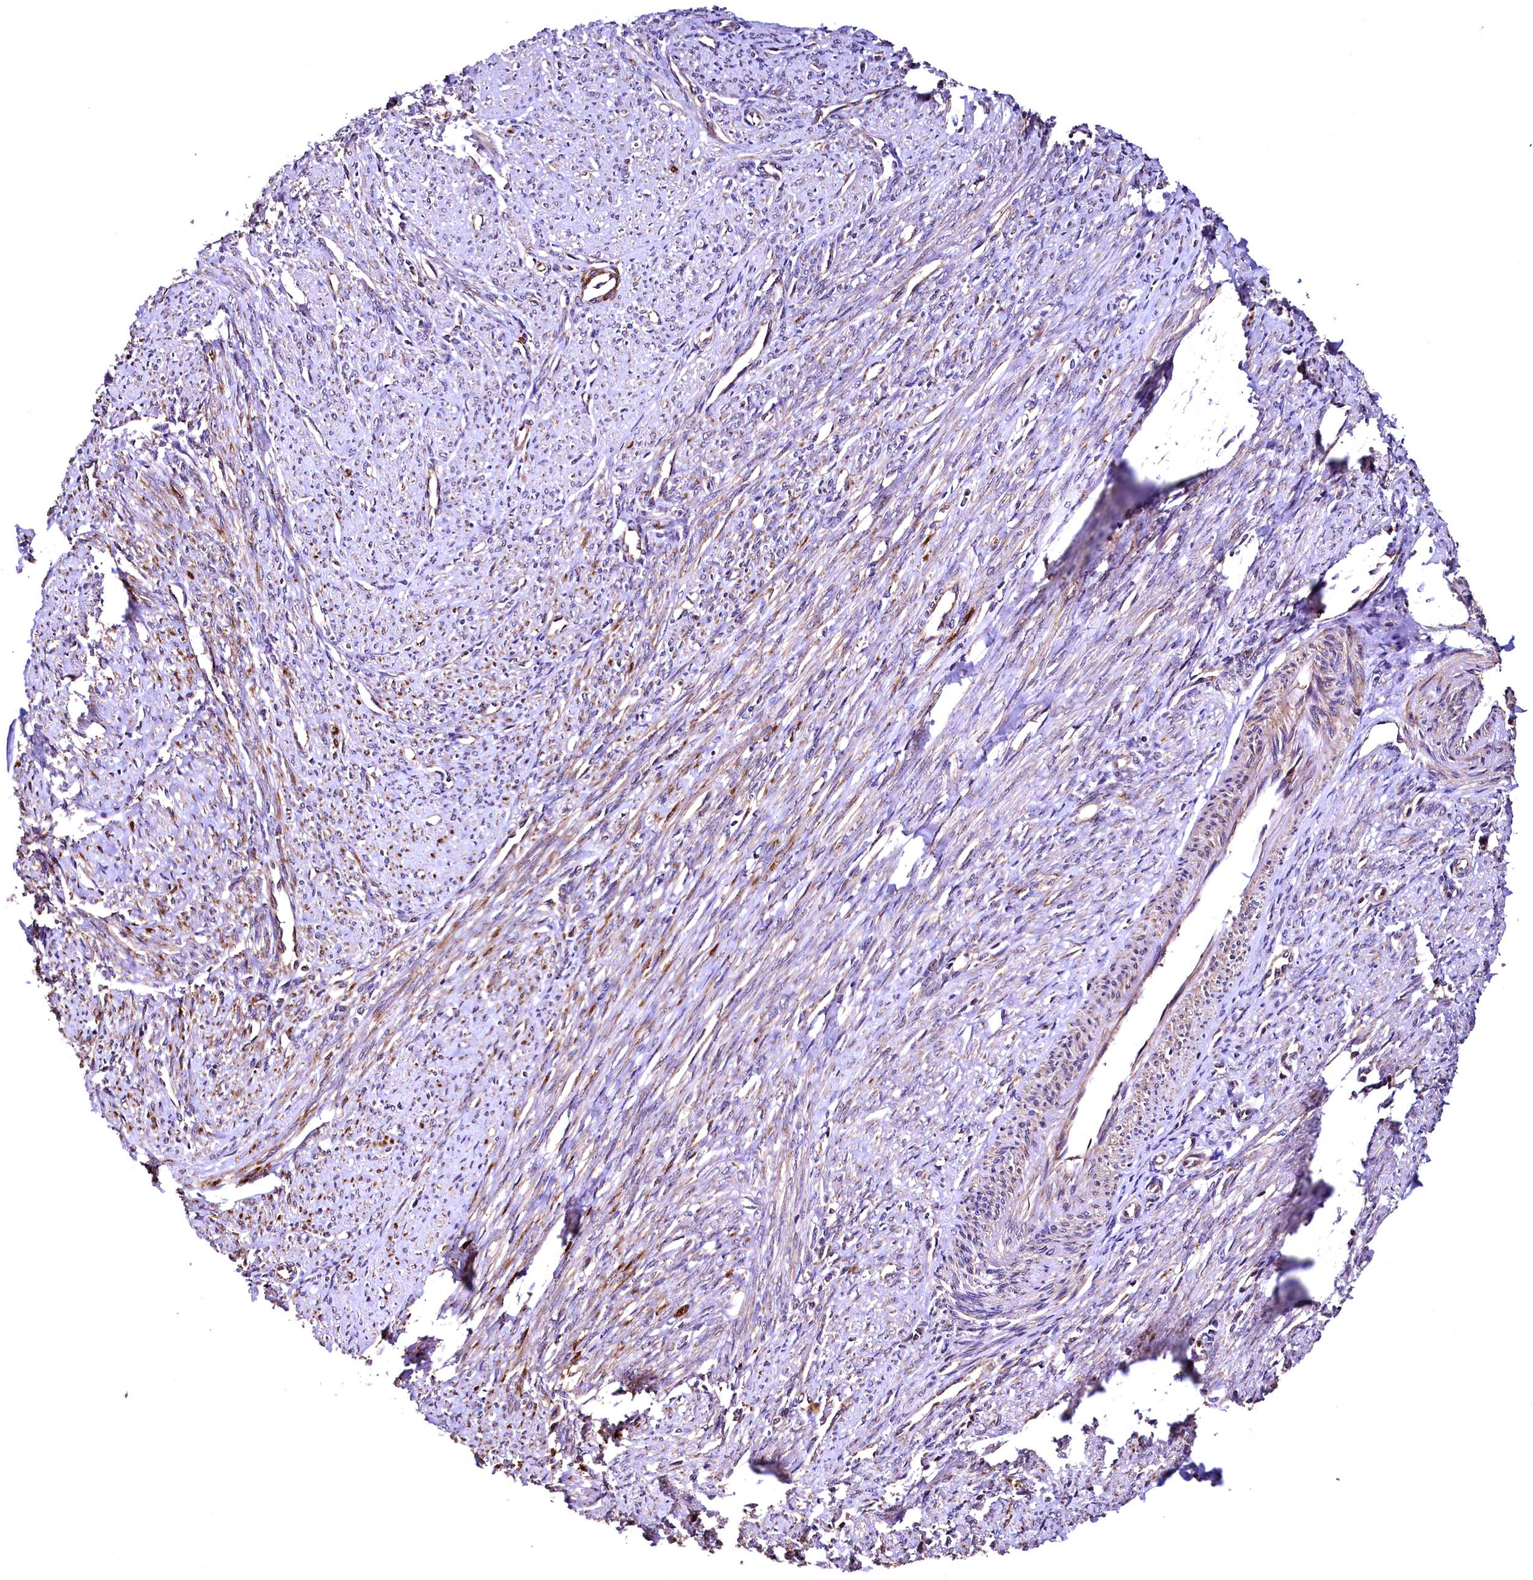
{"staining": {"intensity": "moderate", "quantity": "25%-75%", "location": "cytoplasmic/membranous"}, "tissue": "smooth muscle", "cell_type": "Smooth muscle cells", "image_type": "normal", "snomed": [{"axis": "morphology", "description": "Normal tissue, NOS"}, {"axis": "topography", "description": "Smooth muscle"}, {"axis": "topography", "description": "Uterus"}], "caption": "Brown immunohistochemical staining in normal human smooth muscle reveals moderate cytoplasmic/membranous positivity in approximately 25%-75% of smooth muscle cells.", "gene": "LRSAM1", "patient": {"sex": "female", "age": 59}}